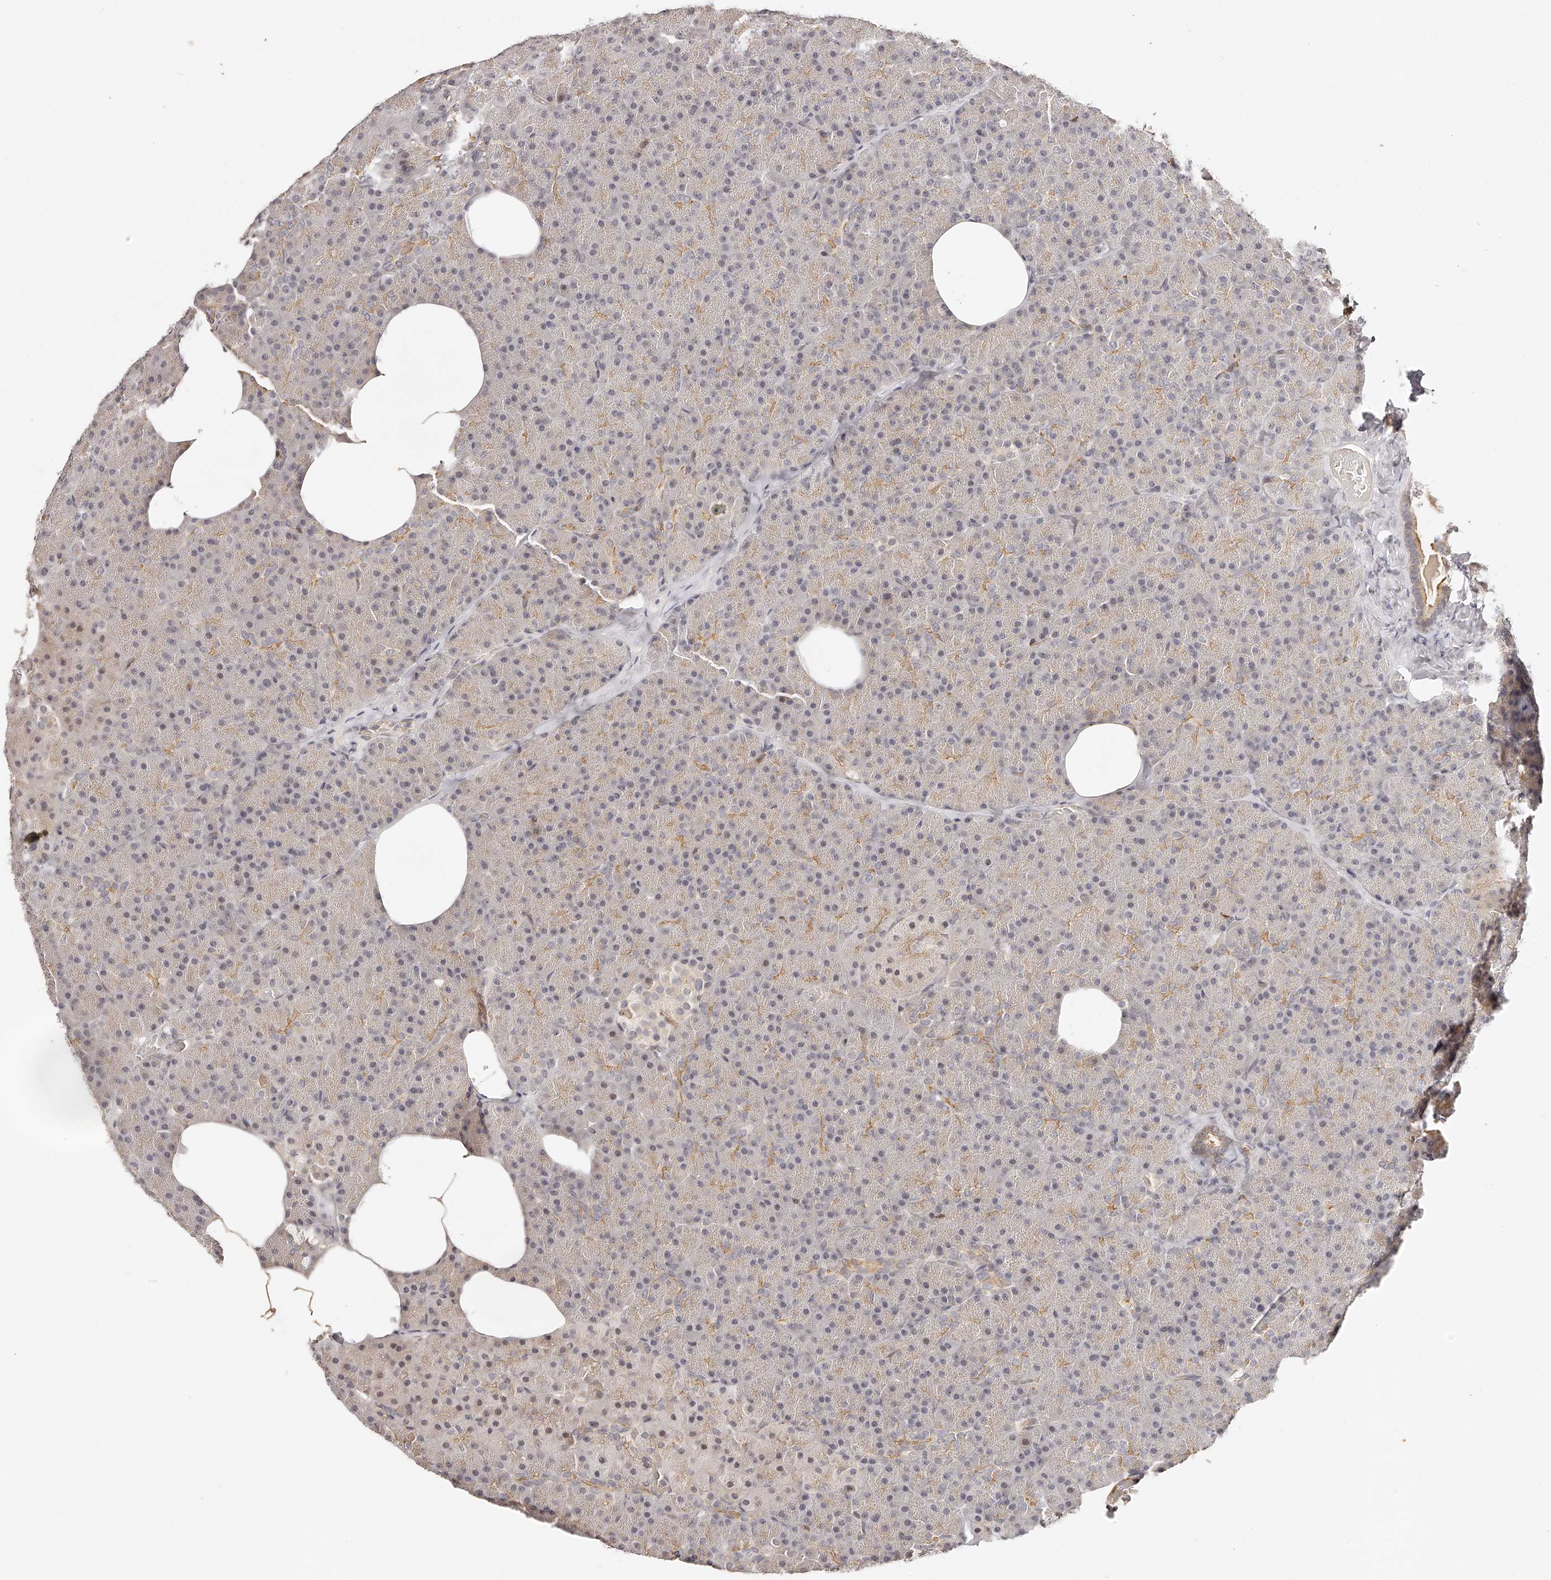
{"staining": {"intensity": "weak", "quantity": "<25%", "location": "cytoplasmic/membranous"}, "tissue": "pancreas", "cell_type": "Exocrine glandular cells", "image_type": "normal", "snomed": [{"axis": "morphology", "description": "Normal tissue, NOS"}, {"axis": "morphology", "description": "Carcinoid, malignant, NOS"}, {"axis": "topography", "description": "Pancreas"}], "caption": "Exocrine glandular cells show no significant protein expression in normal pancreas.", "gene": "ZNF789", "patient": {"sex": "female", "age": 35}}